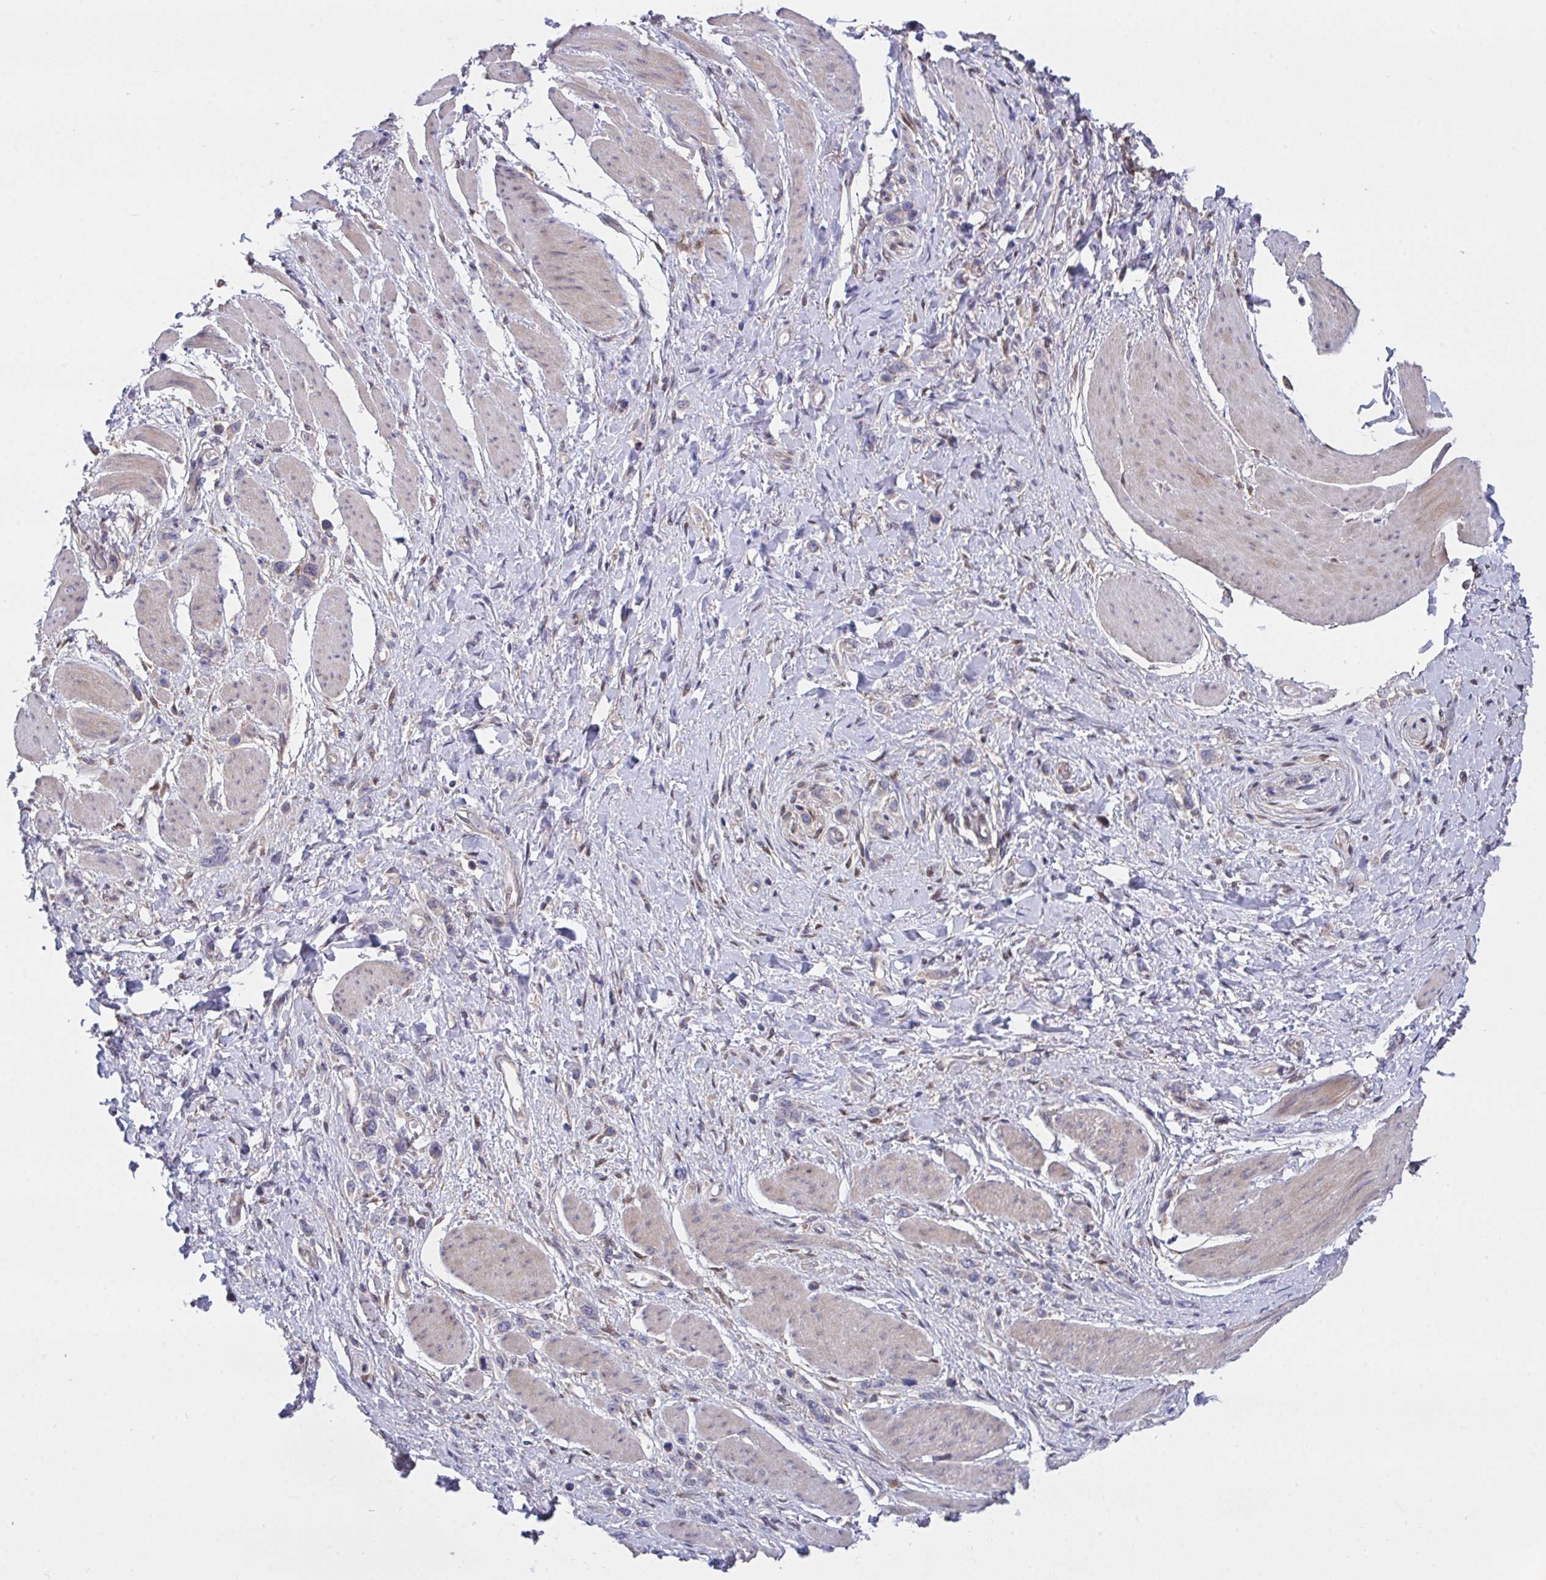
{"staining": {"intensity": "negative", "quantity": "none", "location": "none"}, "tissue": "stomach cancer", "cell_type": "Tumor cells", "image_type": "cancer", "snomed": [{"axis": "morphology", "description": "Adenocarcinoma, NOS"}, {"axis": "topography", "description": "Stomach"}], "caption": "A micrograph of stomach adenocarcinoma stained for a protein reveals no brown staining in tumor cells.", "gene": "L3HYPDH", "patient": {"sex": "female", "age": 65}}